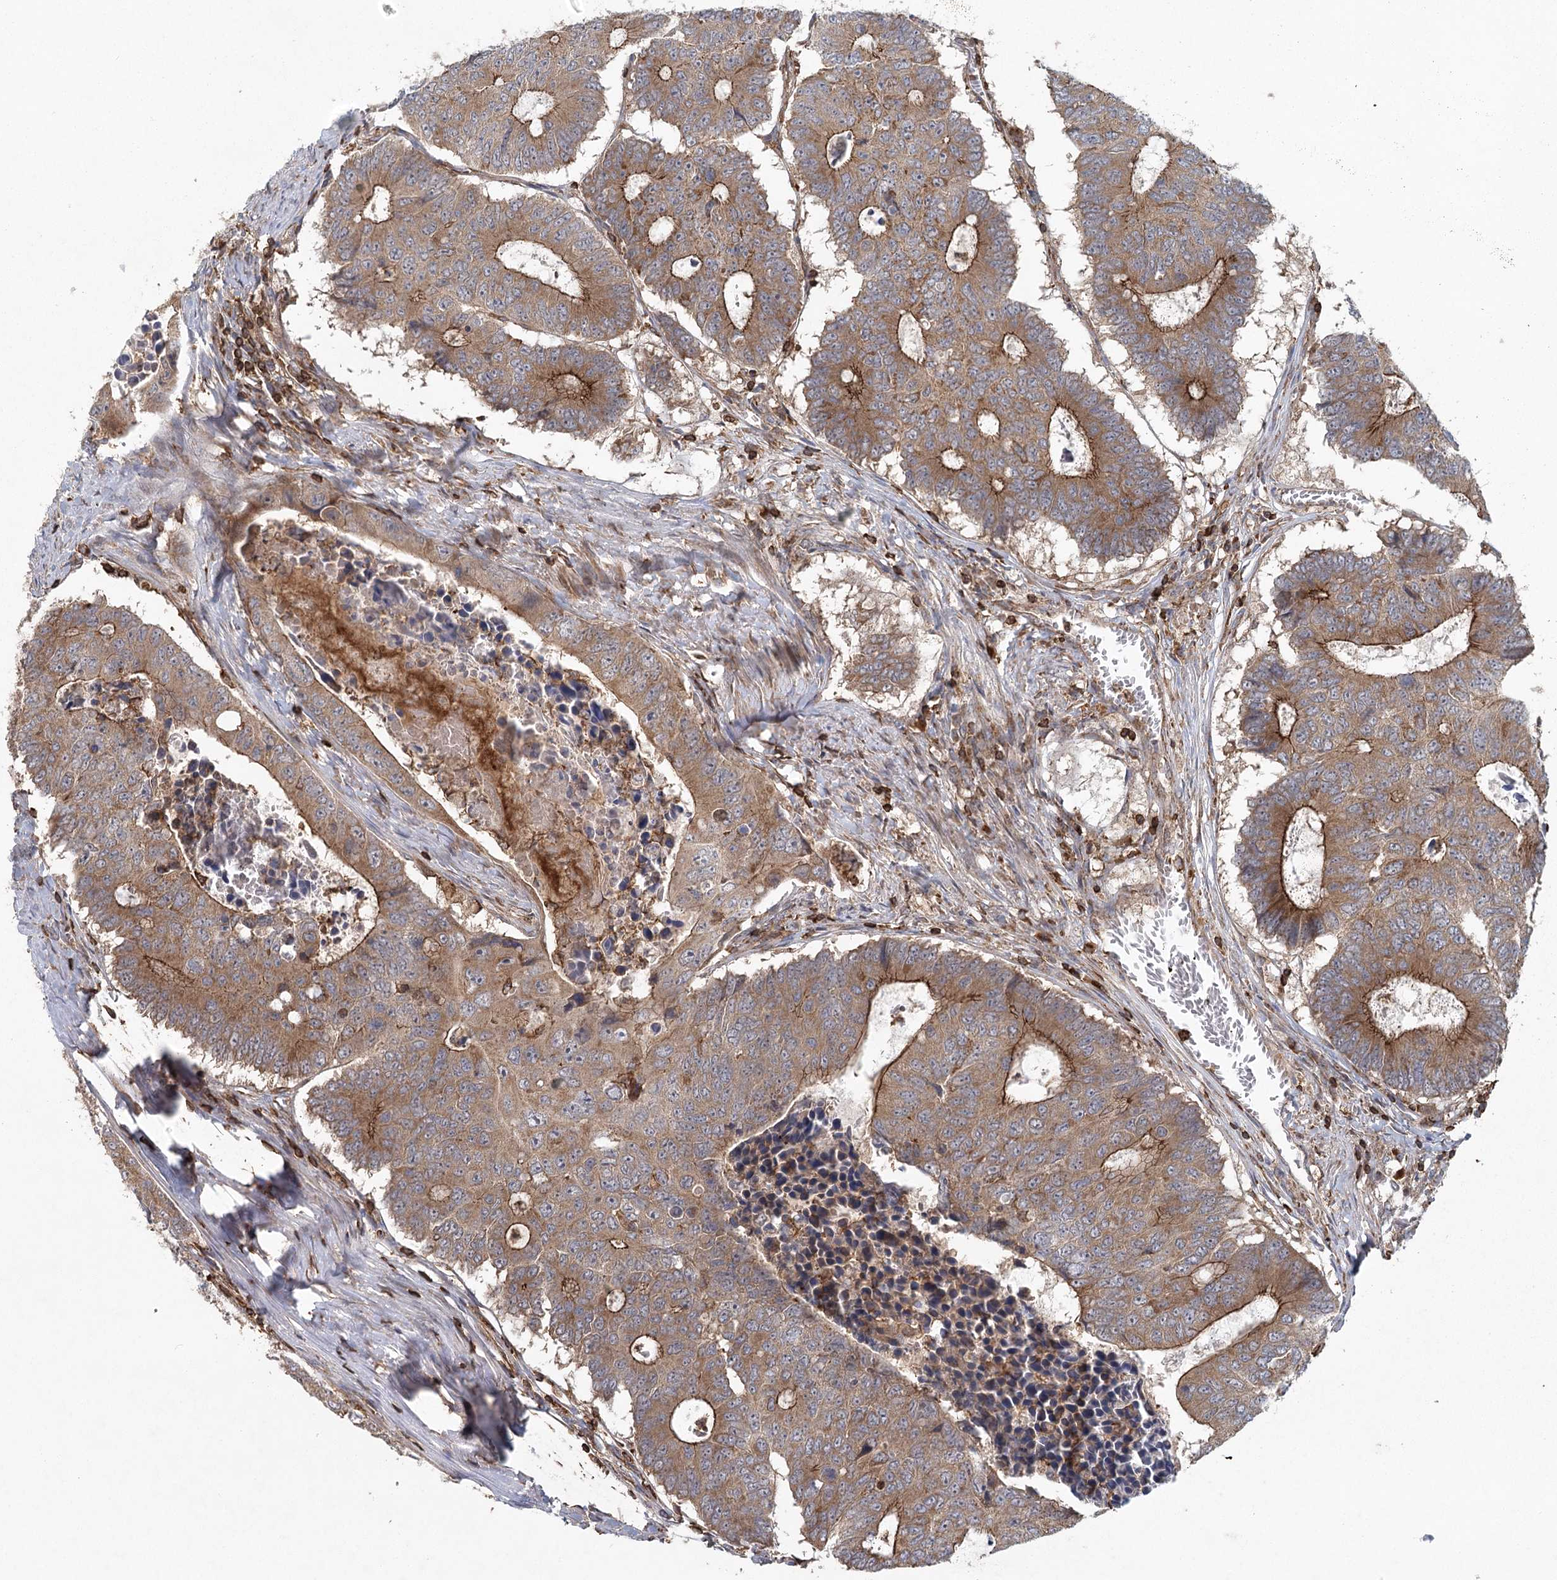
{"staining": {"intensity": "moderate", "quantity": ">75%", "location": "cytoplasmic/membranous"}, "tissue": "colorectal cancer", "cell_type": "Tumor cells", "image_type": "cancer", "snomed": [{"axis": "morphology", "description": "Adenocarcinoma, NOS"}, {"axis": "topography", "description": "Colon"}], "caption": "A histopathology image of colorectal cancer (adenocarcinoma) stained for a protein reveals moderate cytoplasmic/membranous brown staining in tumor cells.", "gene": "PLEKHA7", "patient": {"sex": "male", "age": 87}}